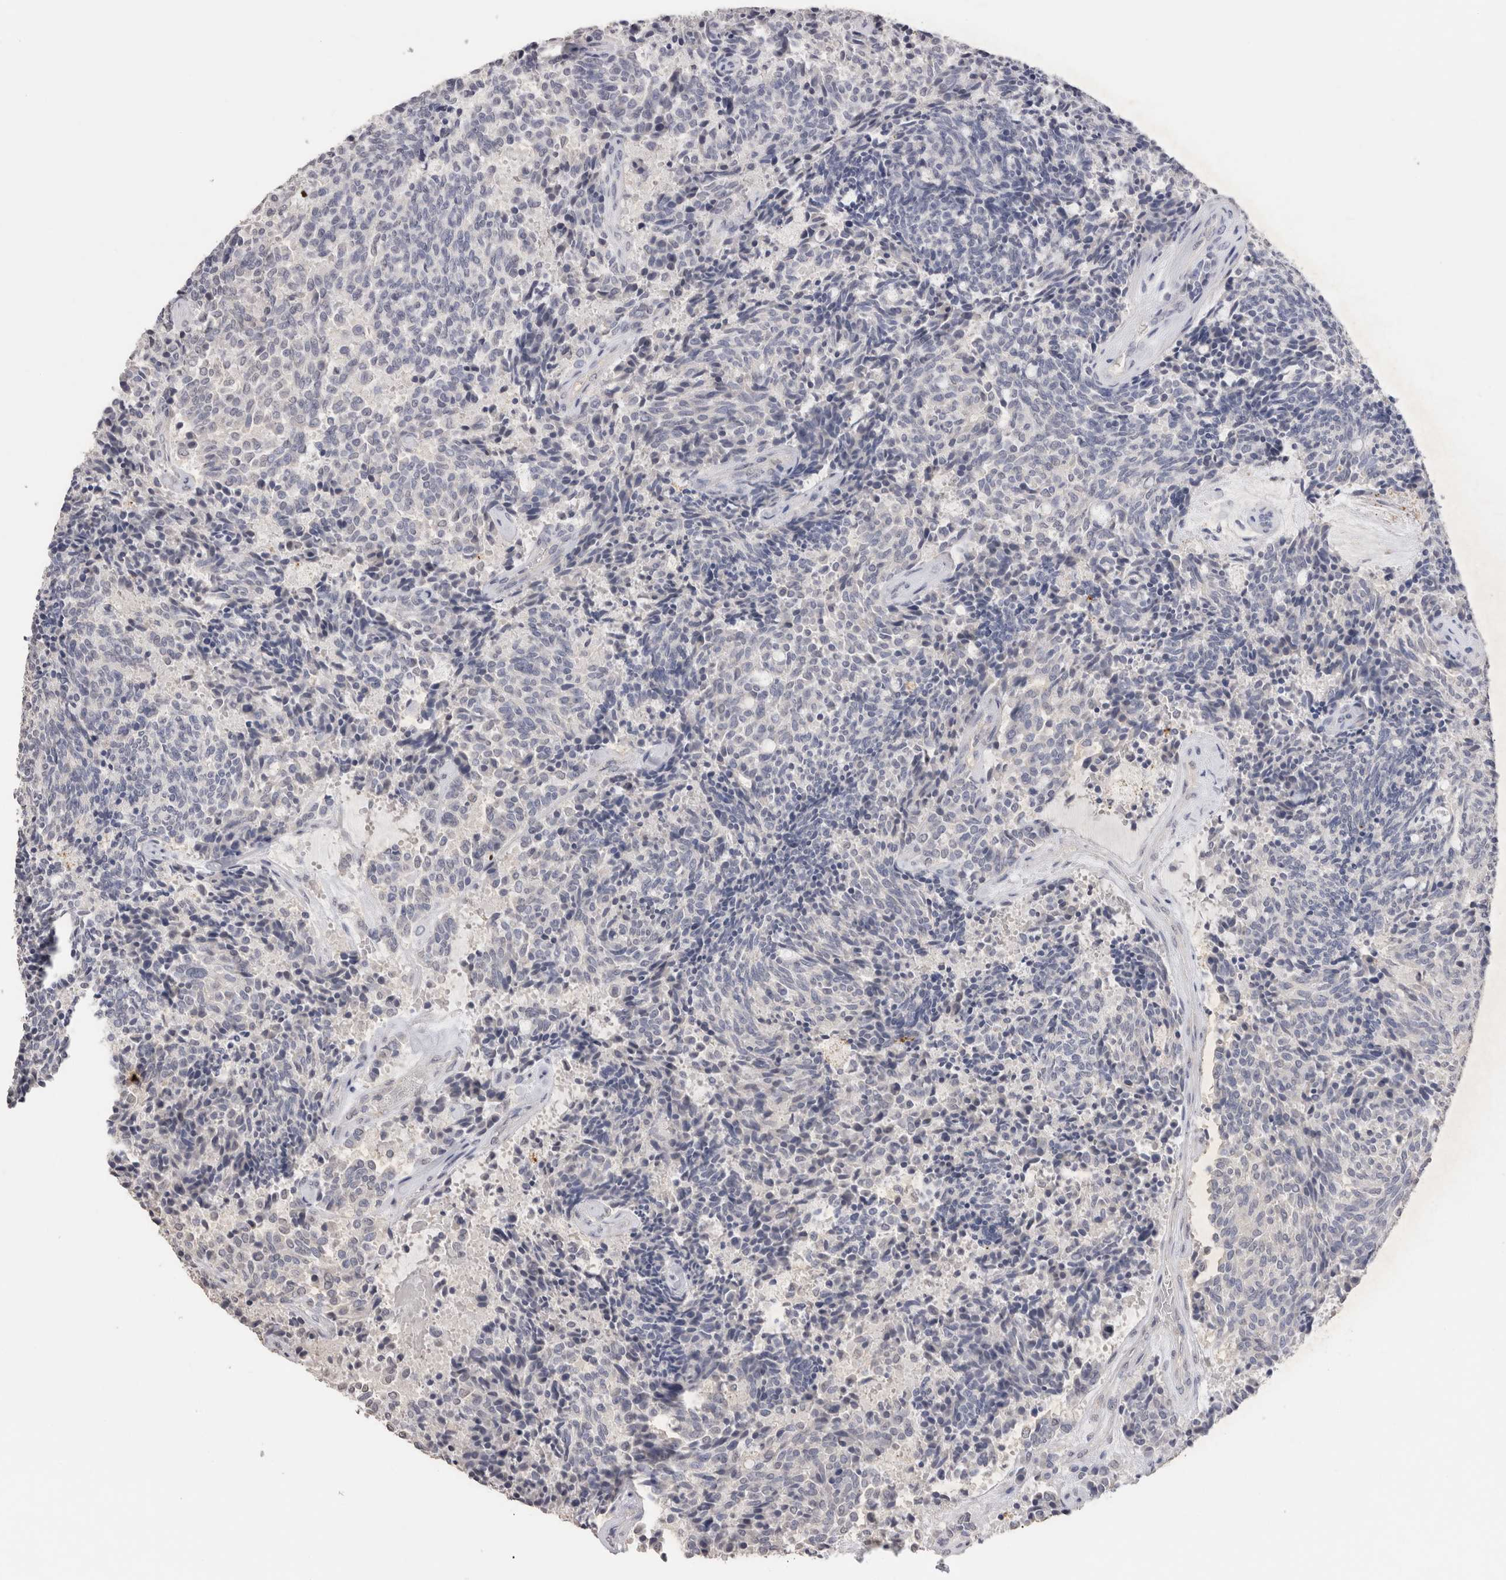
{"staining": {"intensity": "negative", "quantity": "none", "location": "none"}, "tissue": "carcinoid", "cell_type": "Tumor cells", "image_type": "cancer", "snomed": [{"axis": "morphology", "description": "Carcinoid, malignant, NOS"}, {"axis": "topography", "description": "Pancreas"}], "caption": "Photomicrograph shows no protein staining in tumor cells of malignant carcinoid tissue.", "gene": "CDH6", "patient": {"sex": "female", "age": 54}}